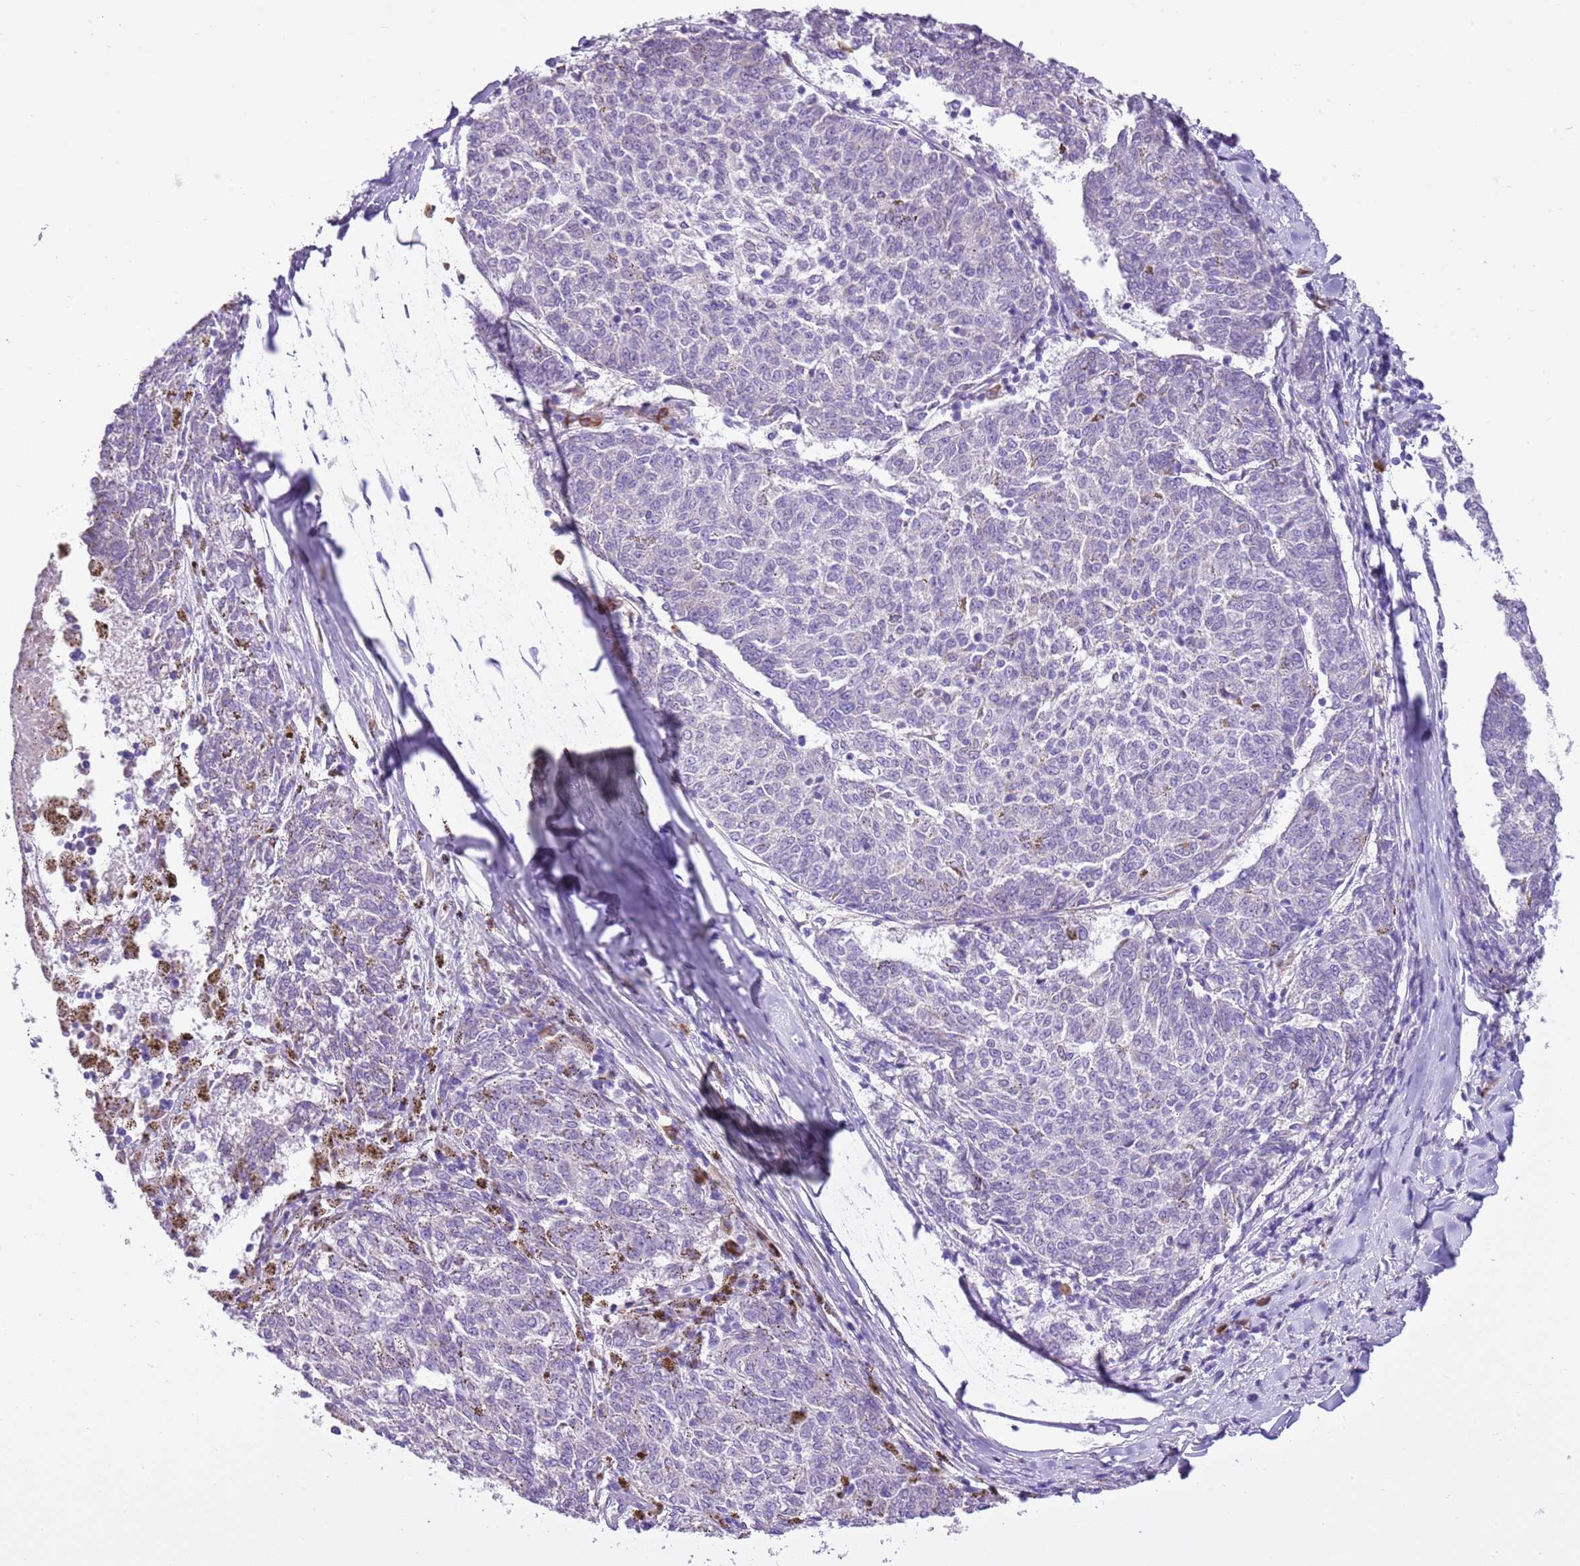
{"staining": {"intensity": "negative", "quantity": "none", "location": "none"}, "tissue": "melanoma", "cell_type": "Tumor cells", "image_type": "cancer", "snomed": [{"axis": "morphology", "description": "Malignant melanoma, NOS"}, {"axis": "topography", "description": "Skin"}], "caption": "Melanoma was stained to show a protein in brown. There is no significant expression in tumor cells.", "gene": "AAR2", "patient": {"sex": "female", "age": 72}}